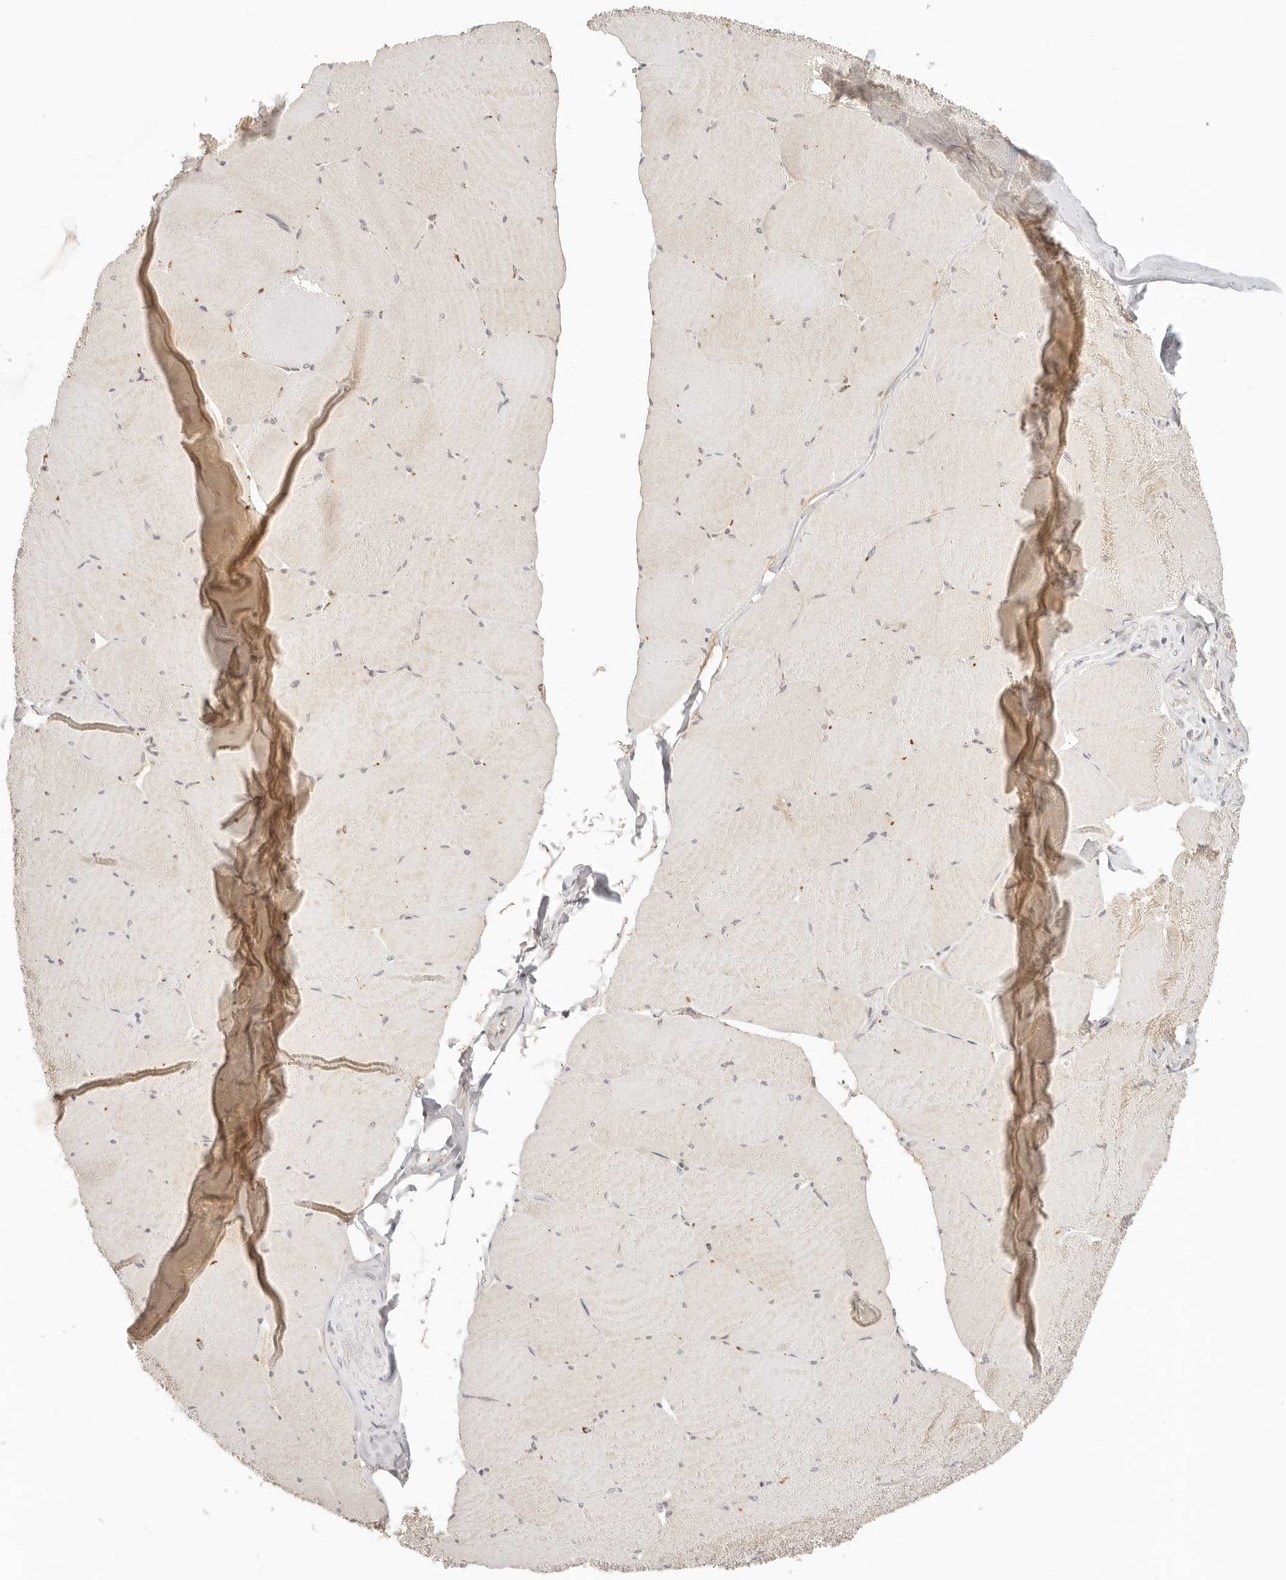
{"staining": {"intensity": "moderate", "quantity": "<25%", "location": "cytoplasmic/membranous,nuclear"}, "tissue": "skeletal muscle", "cell_type": "Myocytes", "image_type": "normal", "snomed": [{"axis": "morphology", "description": "Normal tissue, NOS"}, {"axis": "topography", "description": "Skeletal muscle"}, {"axis": "topography", "description": "Head-Neck"}], "caption": "Brown immunohistochemical staining in unremarkable skeletal muscle demonstrates moderate cytoplasmic/membranous,nuclear positivity in approximately <25% of myocytes. (DAB (3,3'-diaminobenzidine) IHC, brown staining for protein, blue staining for nuclei).", "gene": "INTS11", "patient": {"sex": "male", "age": 66}}